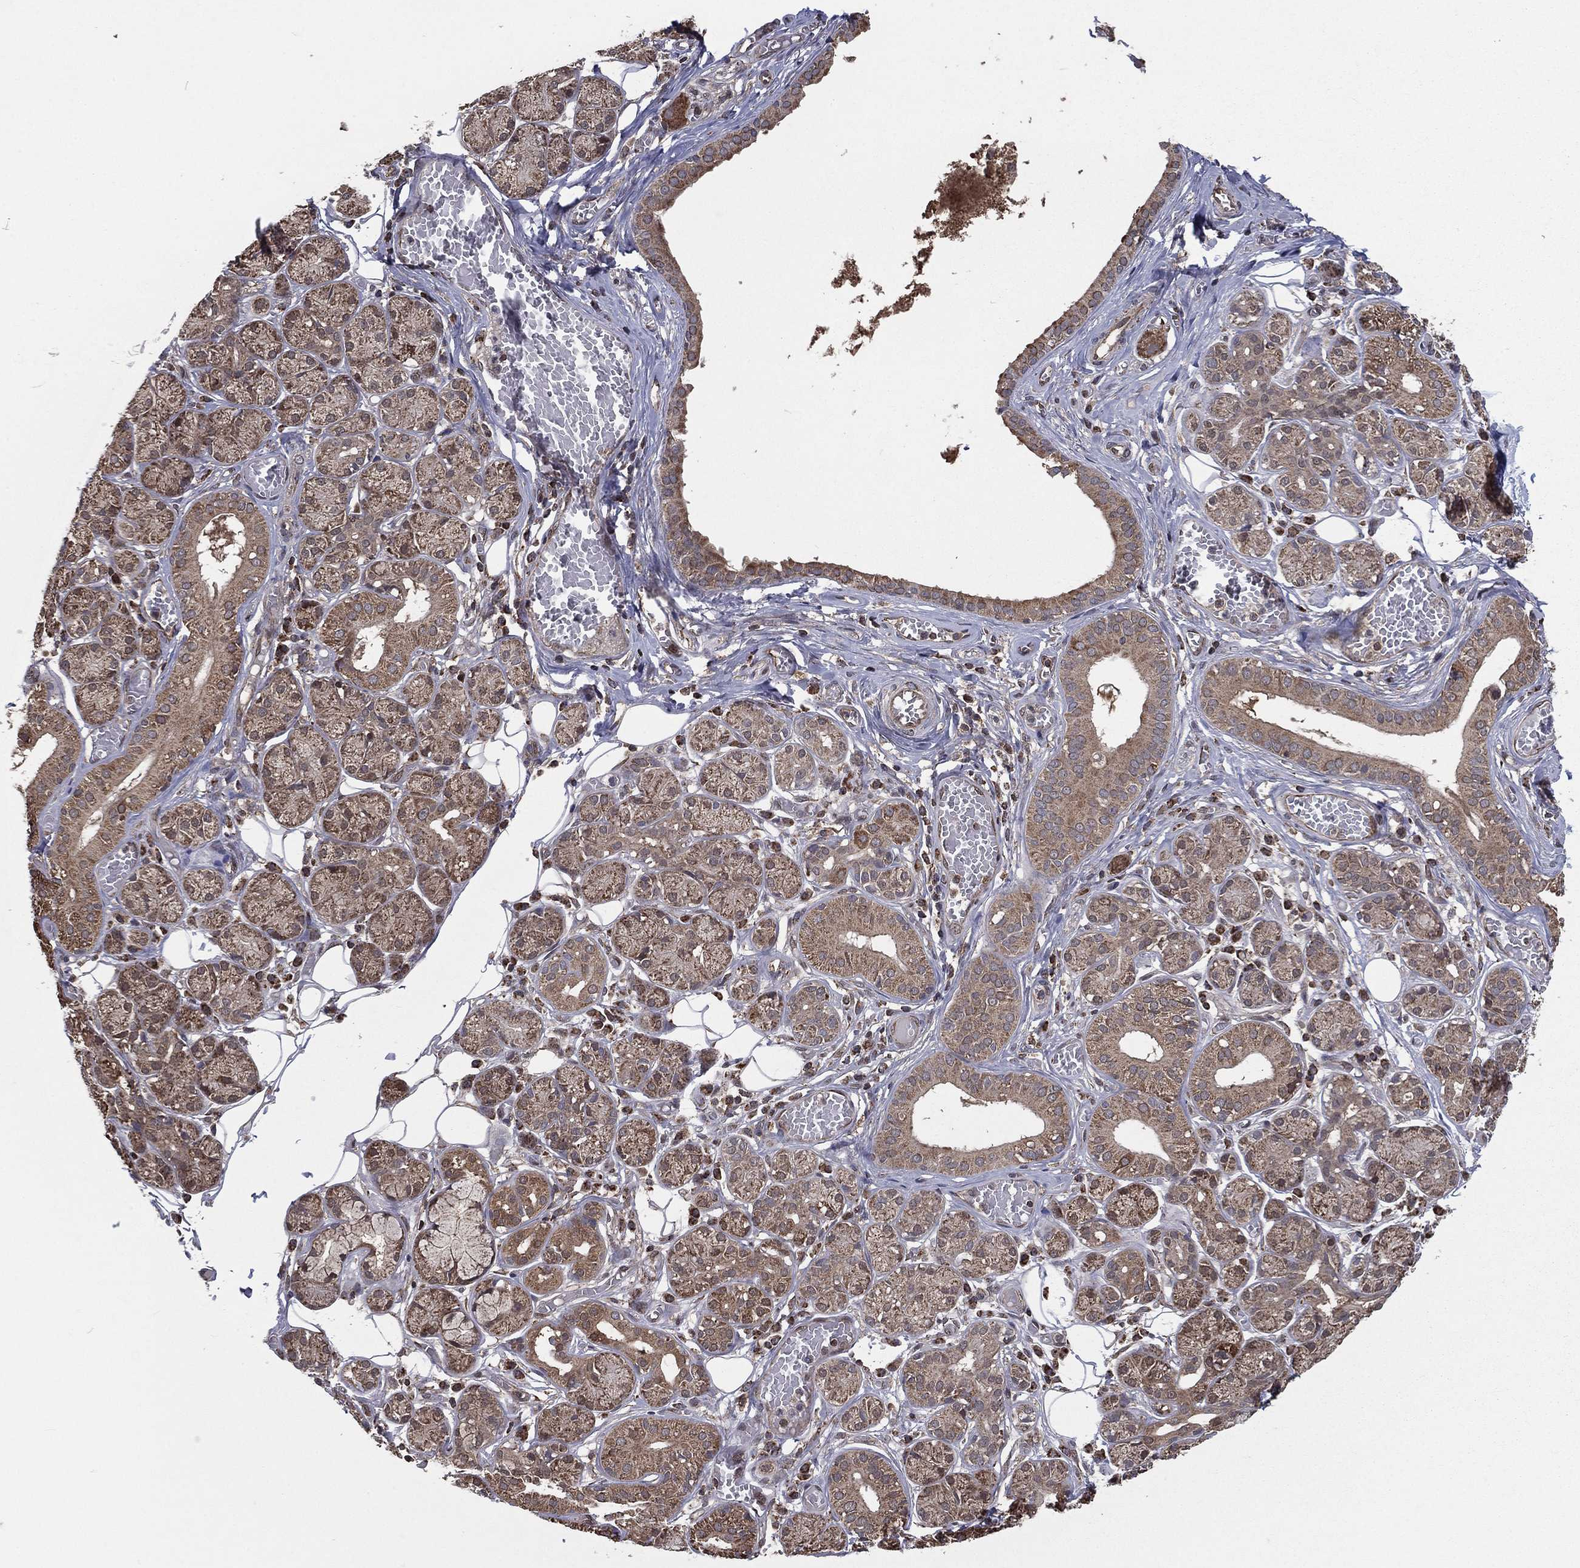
{"staining": {"intensity": "moderate", "quantity": "25%-75%", "location": "cytoplasmic/membranous"}, "tissue": "salivary gland", "cell_type": "Glandular cells", "image_type": "normal", "snomed": [{"axis": "morphology", "description": "Normal tissue, NOS"}, {"axis": "topography", "description": "Salivary gland"}, {"axis": "topography", "description": "Peripheral nerve tissue"}], "caption": "Brown immunohistochemical staining in unremarkable human salivary gland shows moderate cytoplasmic/membranous expression in about 25%-75% of glandular cells.", "gene": "ENSG00000288684", "patient": {"sex": "male", "age": 71}}